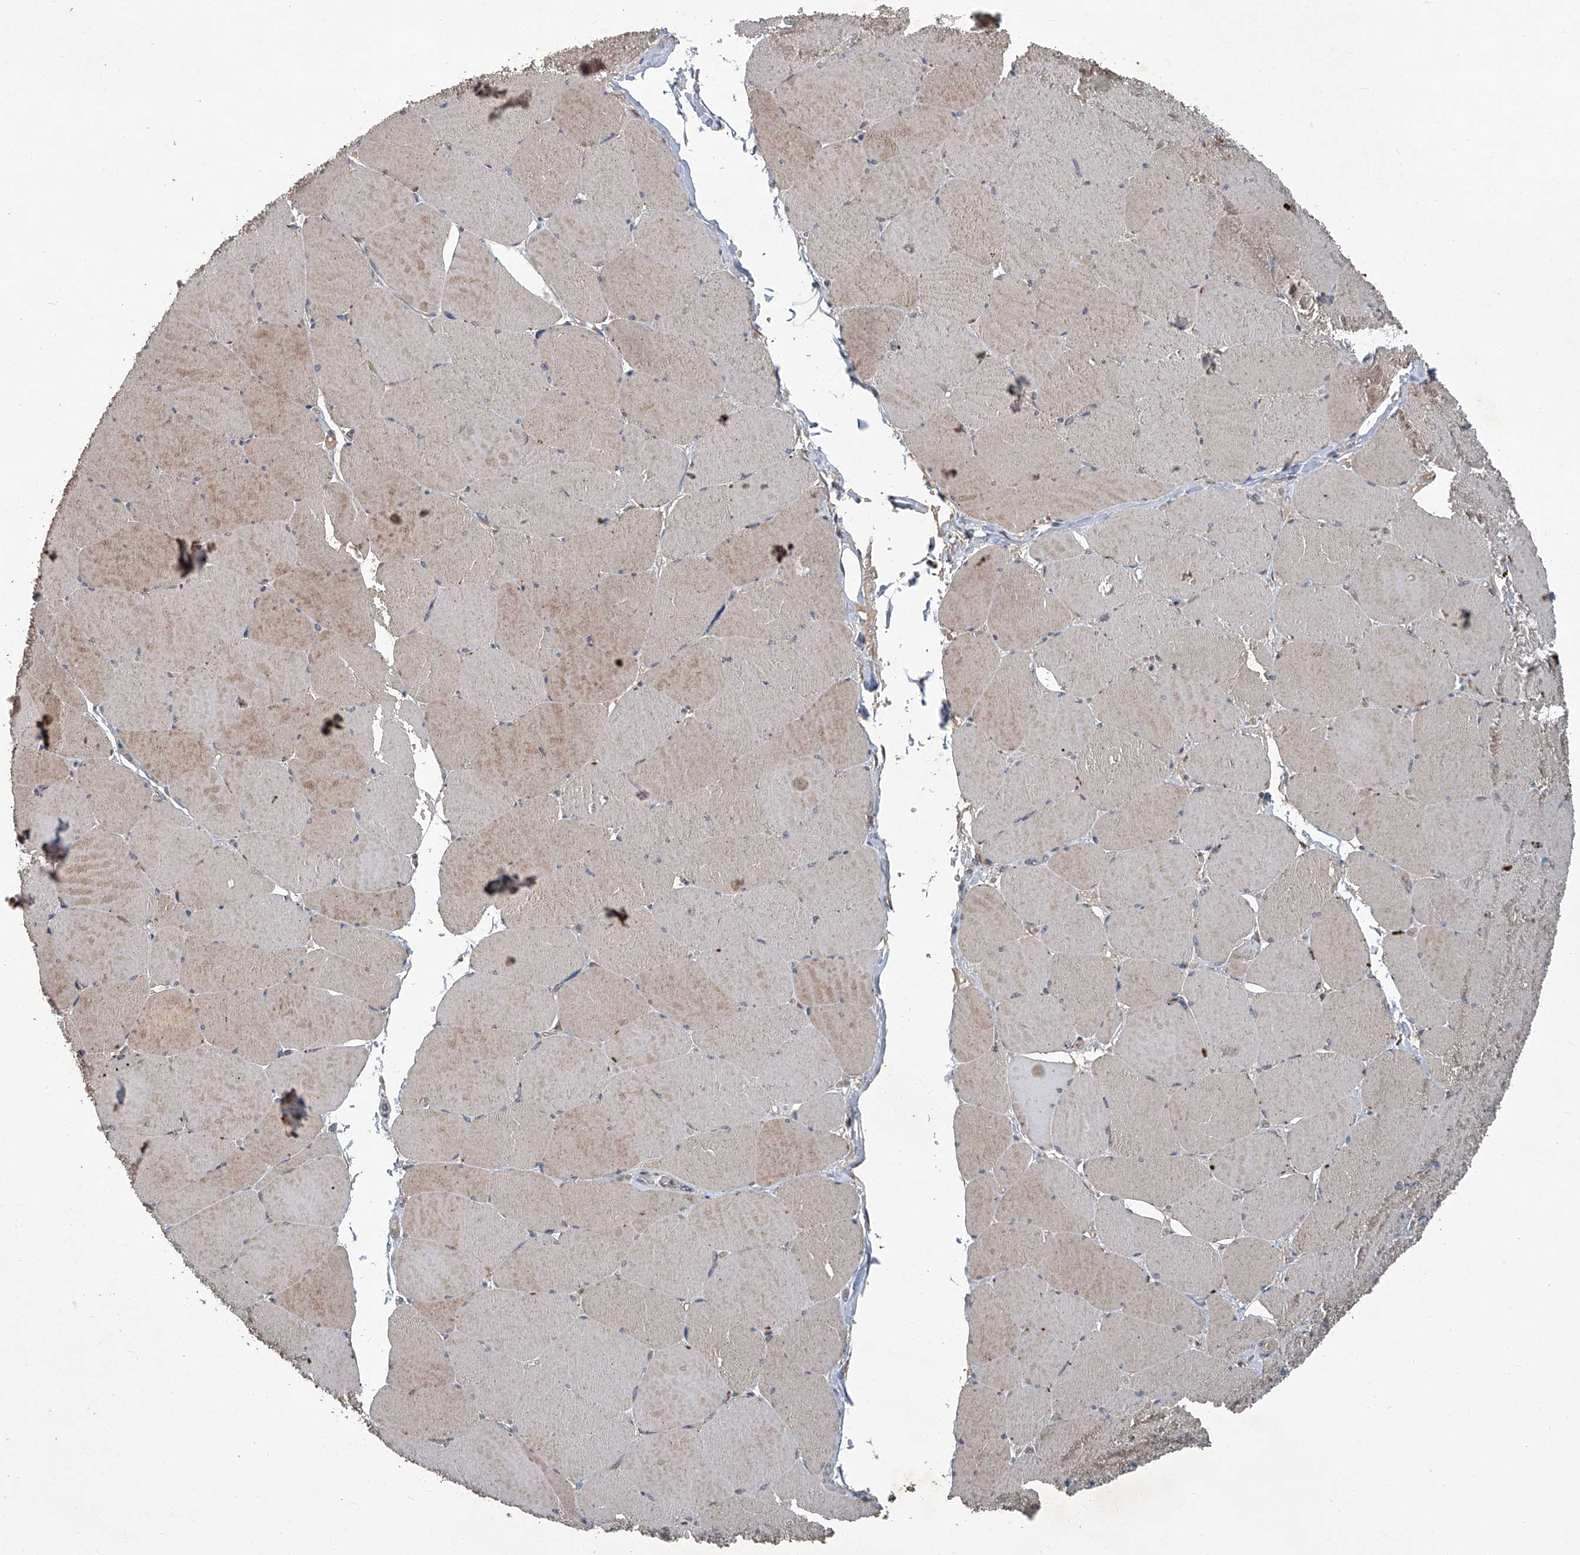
{"staining": {"intensity": "weak", "quantity": ">75%", "location": "cytoplasmic/membranous"}, "tissue": "skeletal muscle", "cell_type": "Myocytes", "image_type": "normal", "snomed": [{"axis": "morphology", "description": "Normal tissue, NOS"}, {"axis": "topography", "description": "Skeletal muscle"}, {"axis": "topography", "description": "Head-Neck"}], "caption": "Protein analysis of unremarkable skeletal muscle exhibits weak cytoplasmic/membranous positivity in about >75% of myocytes.", "gene": "ANKRD34A", "patient": {"sex": "male", "age": 66}}